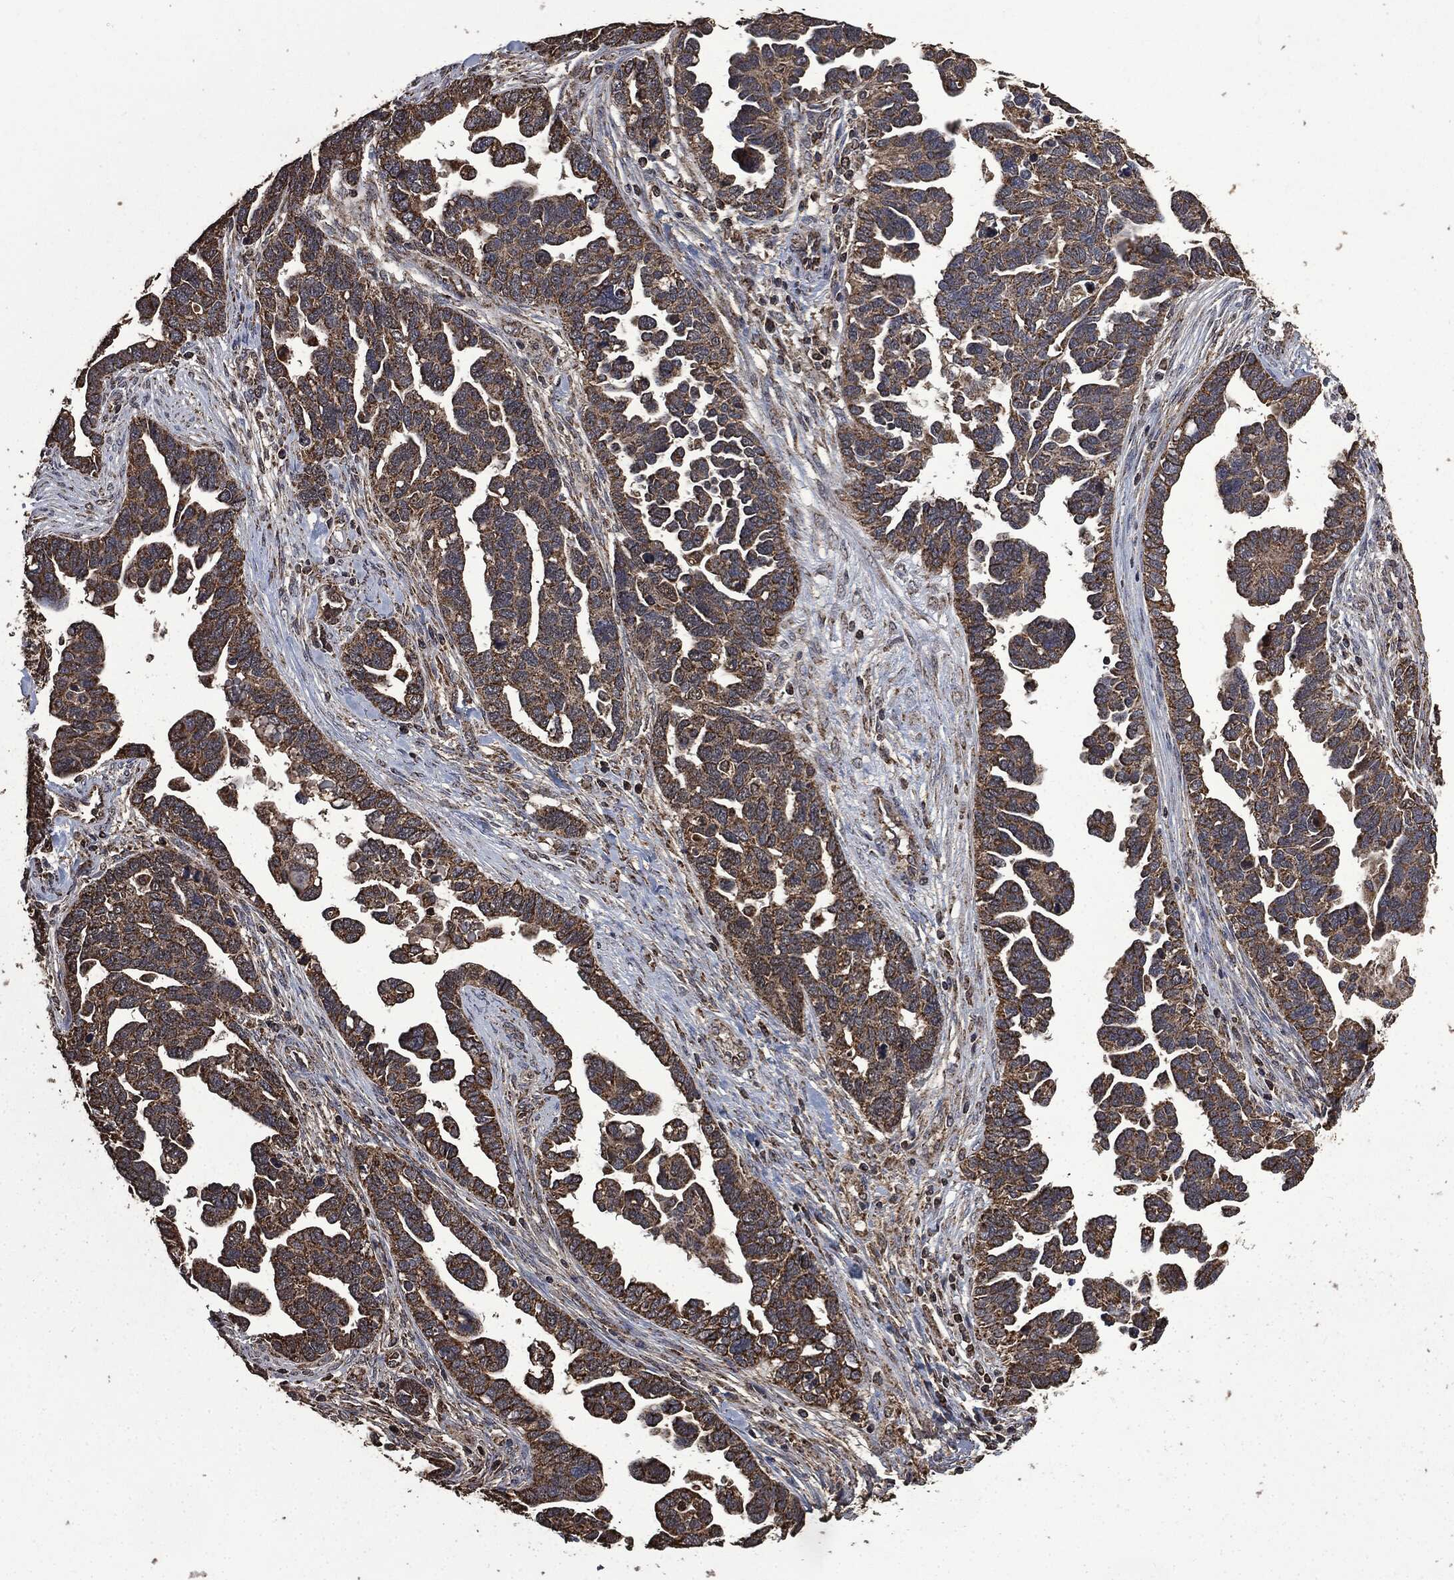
{"staining": {"intensity": "strong", "quantity": ">75%", "location": "cytoplasmic/membranous"}, "tissue": "ovarian cancer", "cell_type": "Tumor cells", "image_type": "cancer", "snomed": [{"axis": "morphology", "description": "Cystadenocarcinoma, serous, NOS"}, {"axis": "topography", "description": "Ovary"}], "caption": "Ovarian cancer stained with DAB immunohistochemistry exhibits high levels of strong cytoplasmic/membranous staining in about >75% of tumor cells.", "gene": "LIG3", "patient": {"sex": "female", "age": 54}}